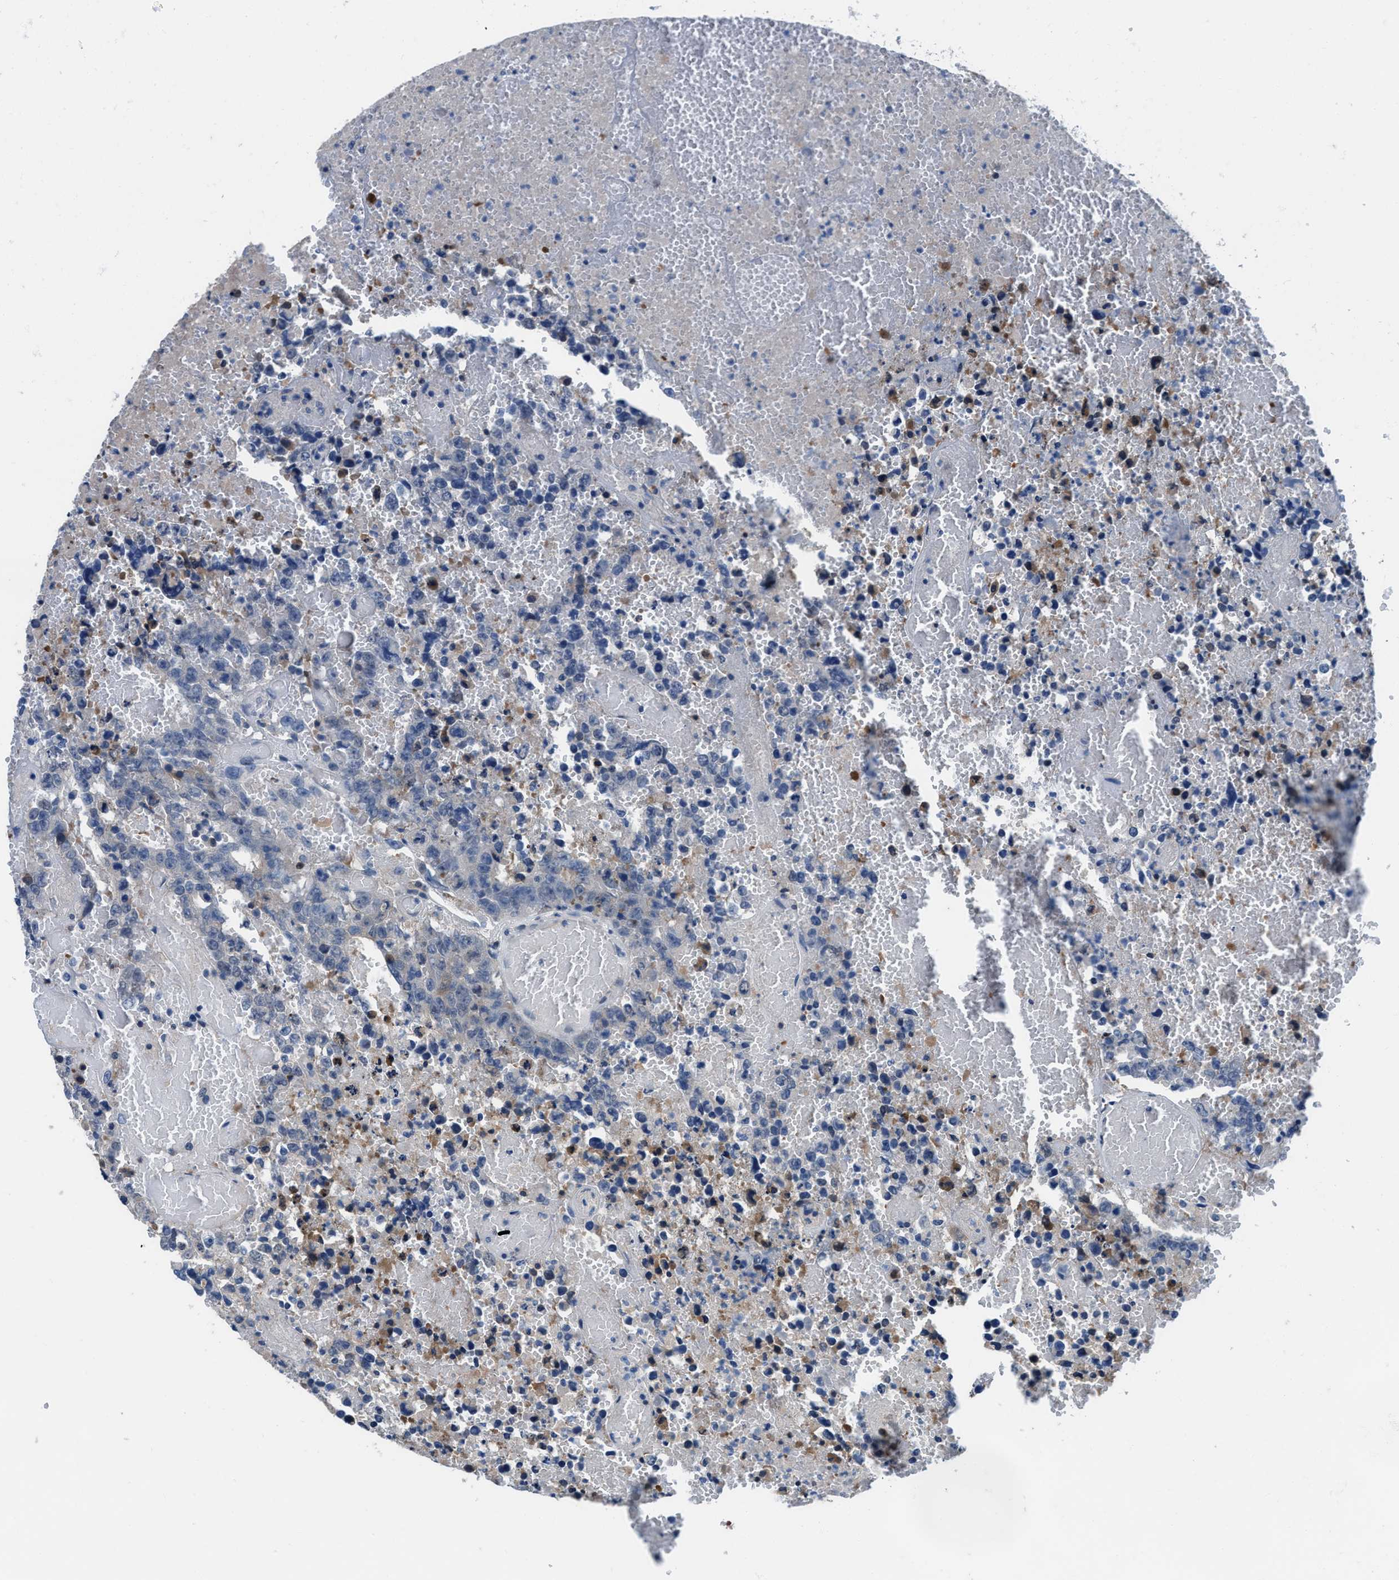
{"staining": {"intensity": "negative", "quantity": "none", "location": "none"}, "tissue": "testis cancer", "cell_type": "Tumor cells", "image_type": "cancer", "snomed": [{"axis": "morphology", "description": "Carcinoma, Embryonal, NOS"}, {"axis": "topography", "description": "Testis"}], "caption": "Protein analysis of testis cancer exhibits no significant expression in tumor cells.", "gene": "NUDT5", "patient": {"sex": "male", "age": 25}}